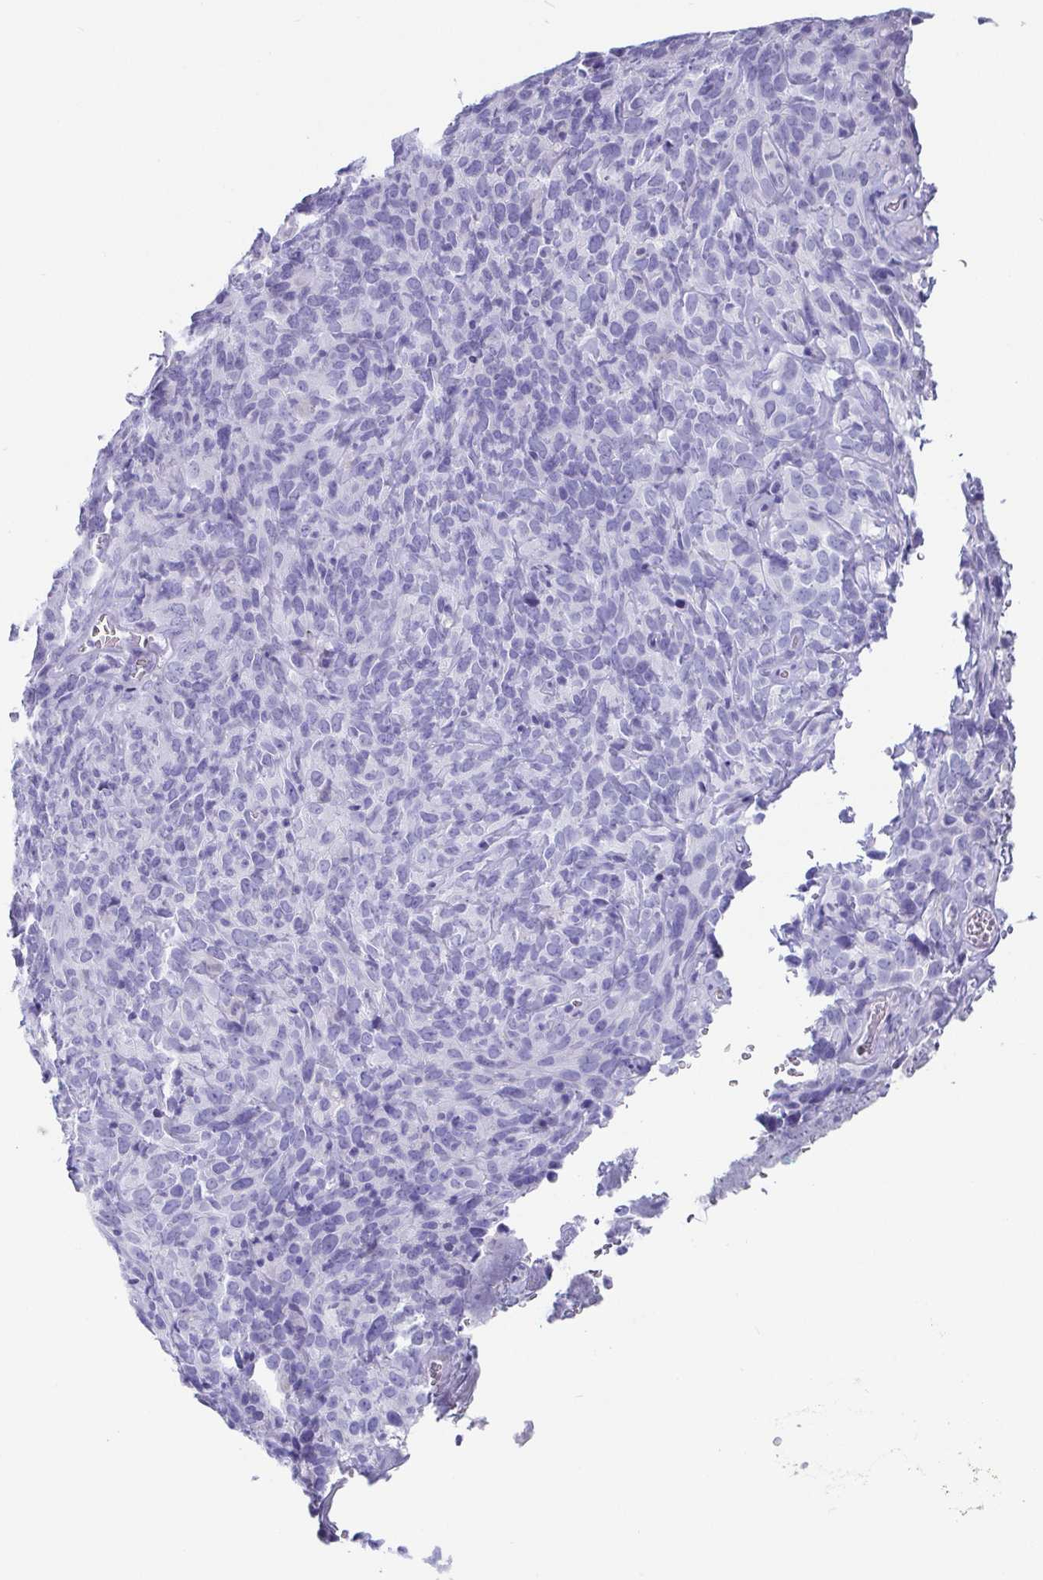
{"staining": {"intensity": "negative", "quantity": "none", "location": "none"}, "tissue": "cervical cancer", "cell_type": "Tumor cells", "image_type": "cancer", "snomed": [{"axis": "morphology", "description": "Squamous cell carcinoma, NOS"}, {"axis": "topography", "description": "Cervix"}], "caption": "High magnification brightfield microscopy of cervical cancer (squamous cell carcinoma) stained with DAB (3,3'-diaminobenzidine) (brown) and counterstained with hematoxylin (blue): tumor cells show no significant staining.", "gene": "SCGN", "patient": {"sex": "female", "age": 51}}